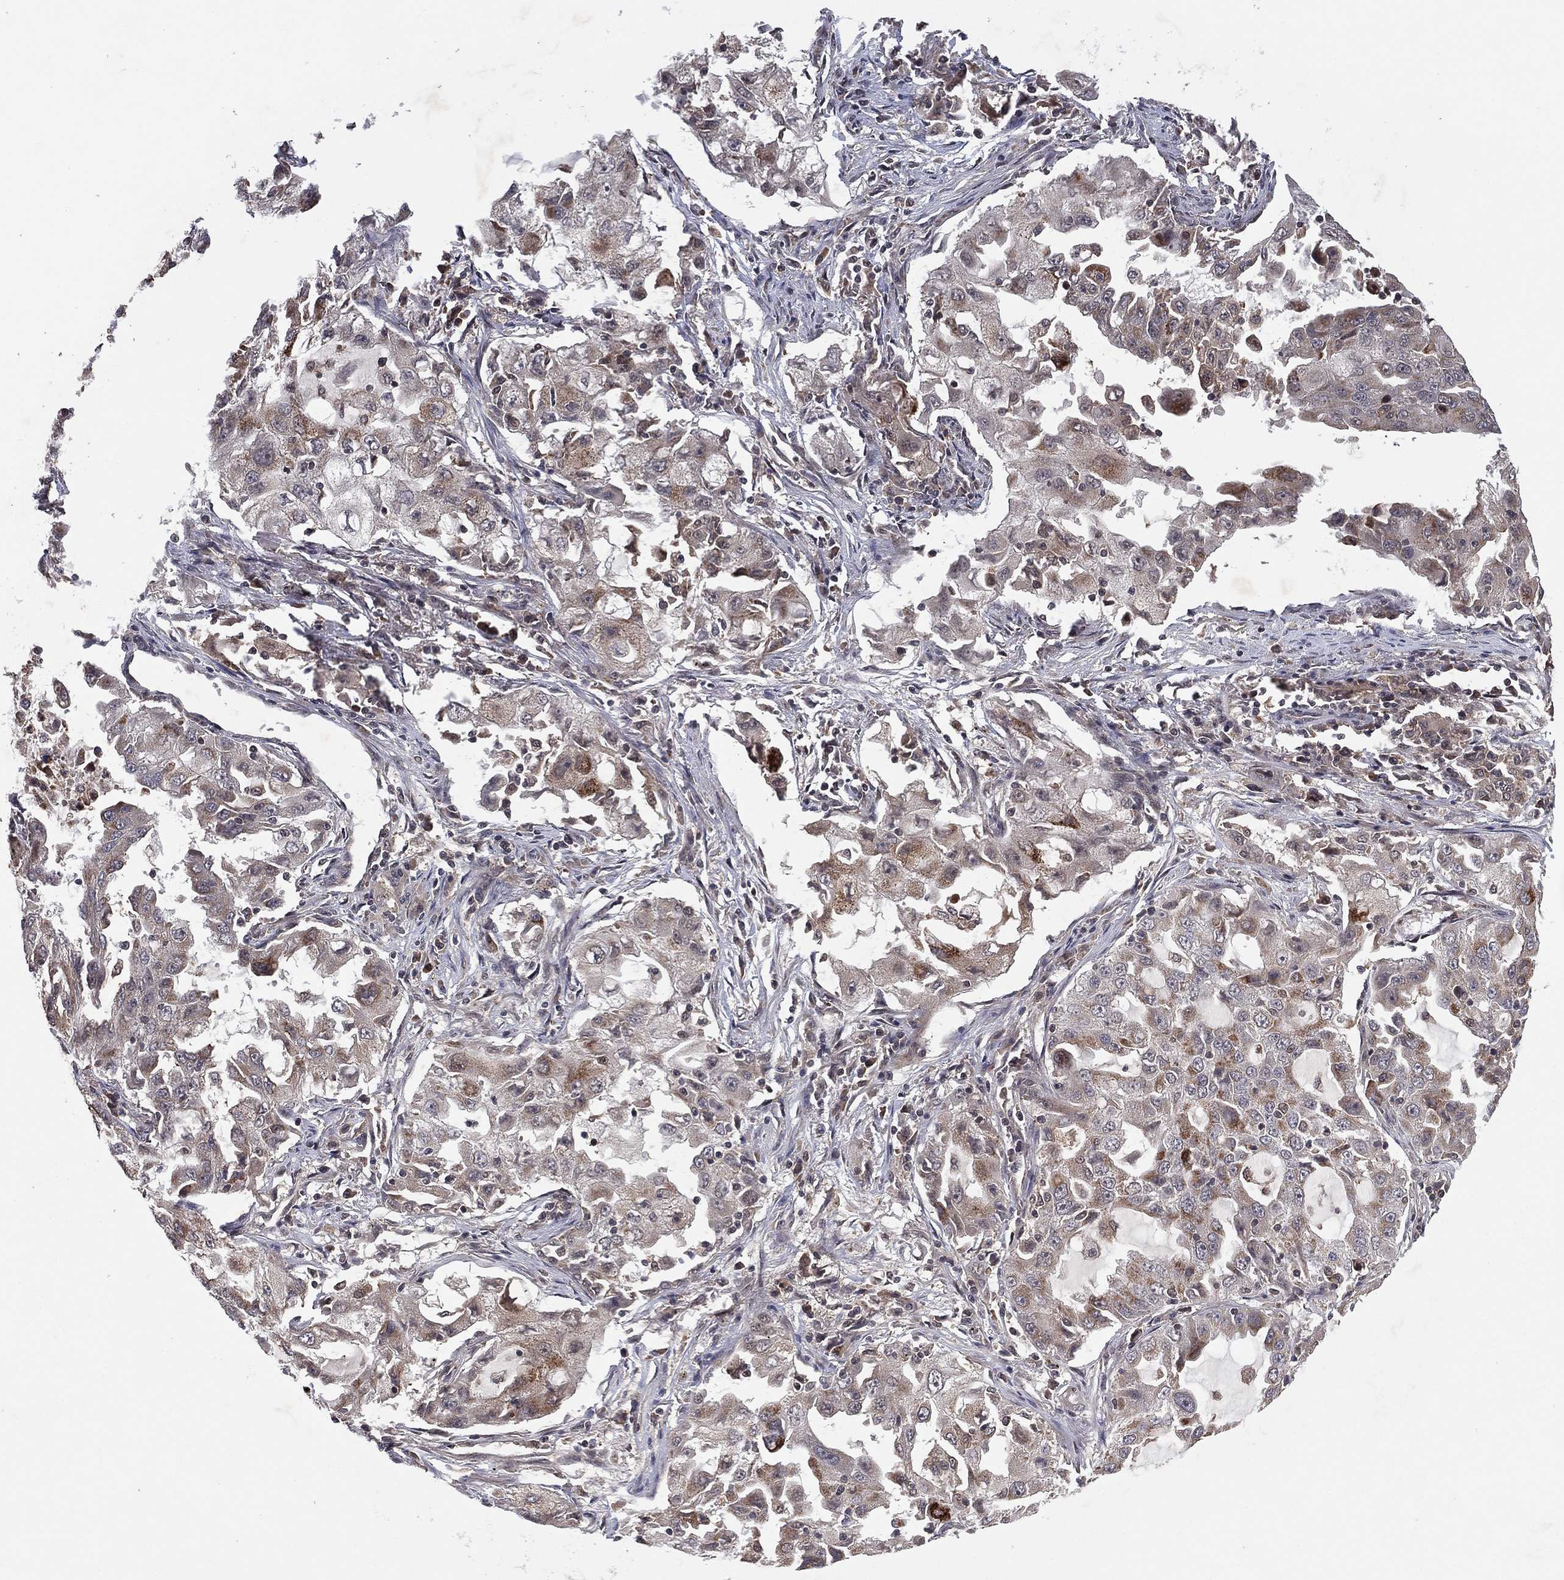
{"staining": {"intensity": "weak", "quantity": "<25%", "location": "cytoplasmic/membranous"}, "tissue": "lung cancer", "cell_type": "Tumor cells", "image_type": "cancer", "snomed": [{"axis": "morphology", "description": "Adenocarcinoma, NOS"}, {"axis": "topography", "description": "Lung"}], "caption": "High power microscopy histopathology image of an immunohistochemistry (IHC) micrograph of lung adenocarcinoma, revealing no significant positivity in tumor cells. (DAB immunohistochemistry (IHC), high magnification).", "gene": "ATG4B", "patient": {"sex": "female", "age": 61}}